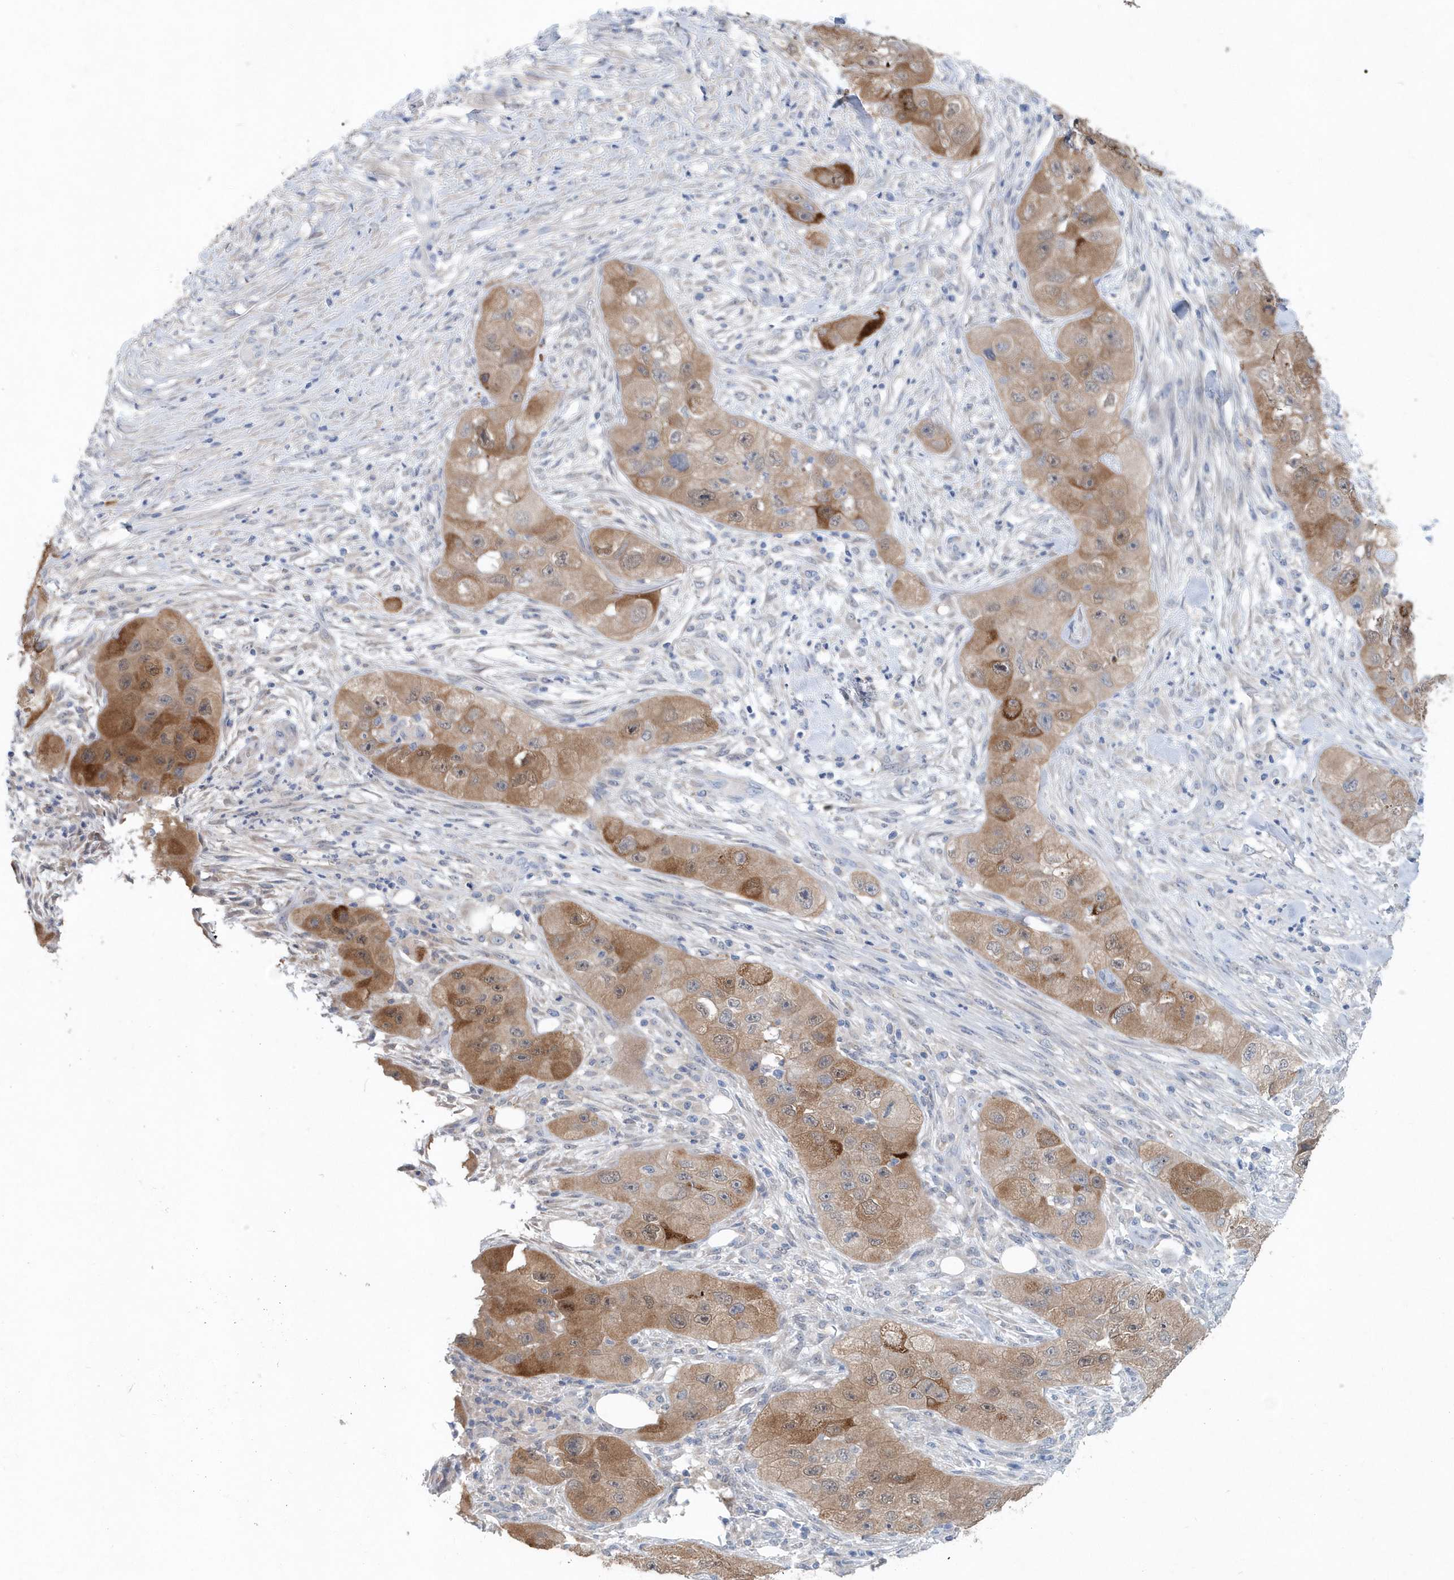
{"staining": {"intensity": "moderate", "quantity": ">75%", "location": "cytoplasmic/membranous"}, "tissue": "skin cancer", "cell_type": "Tumor cells", "image_type": "cancer", "snomed": [{"axis": "morphology", "description": "Squamous cell carcinoma, NOS"}, {"axis": "topography", "description": "Skin"}, {"axis": "topography", "description": "Subcutis"}], "caption": "Protein positivity by immunohistochemistry (IHC) demonstrates moderate cytoplasmic/membranous staining in approximately >75% of tumor cells in skin squamous cell carcinoma. Ihc stains the protein in brown and the nuclei are stained blue.", "gene": "PFN2", "patient": {"sex": "male", "age": 73}}